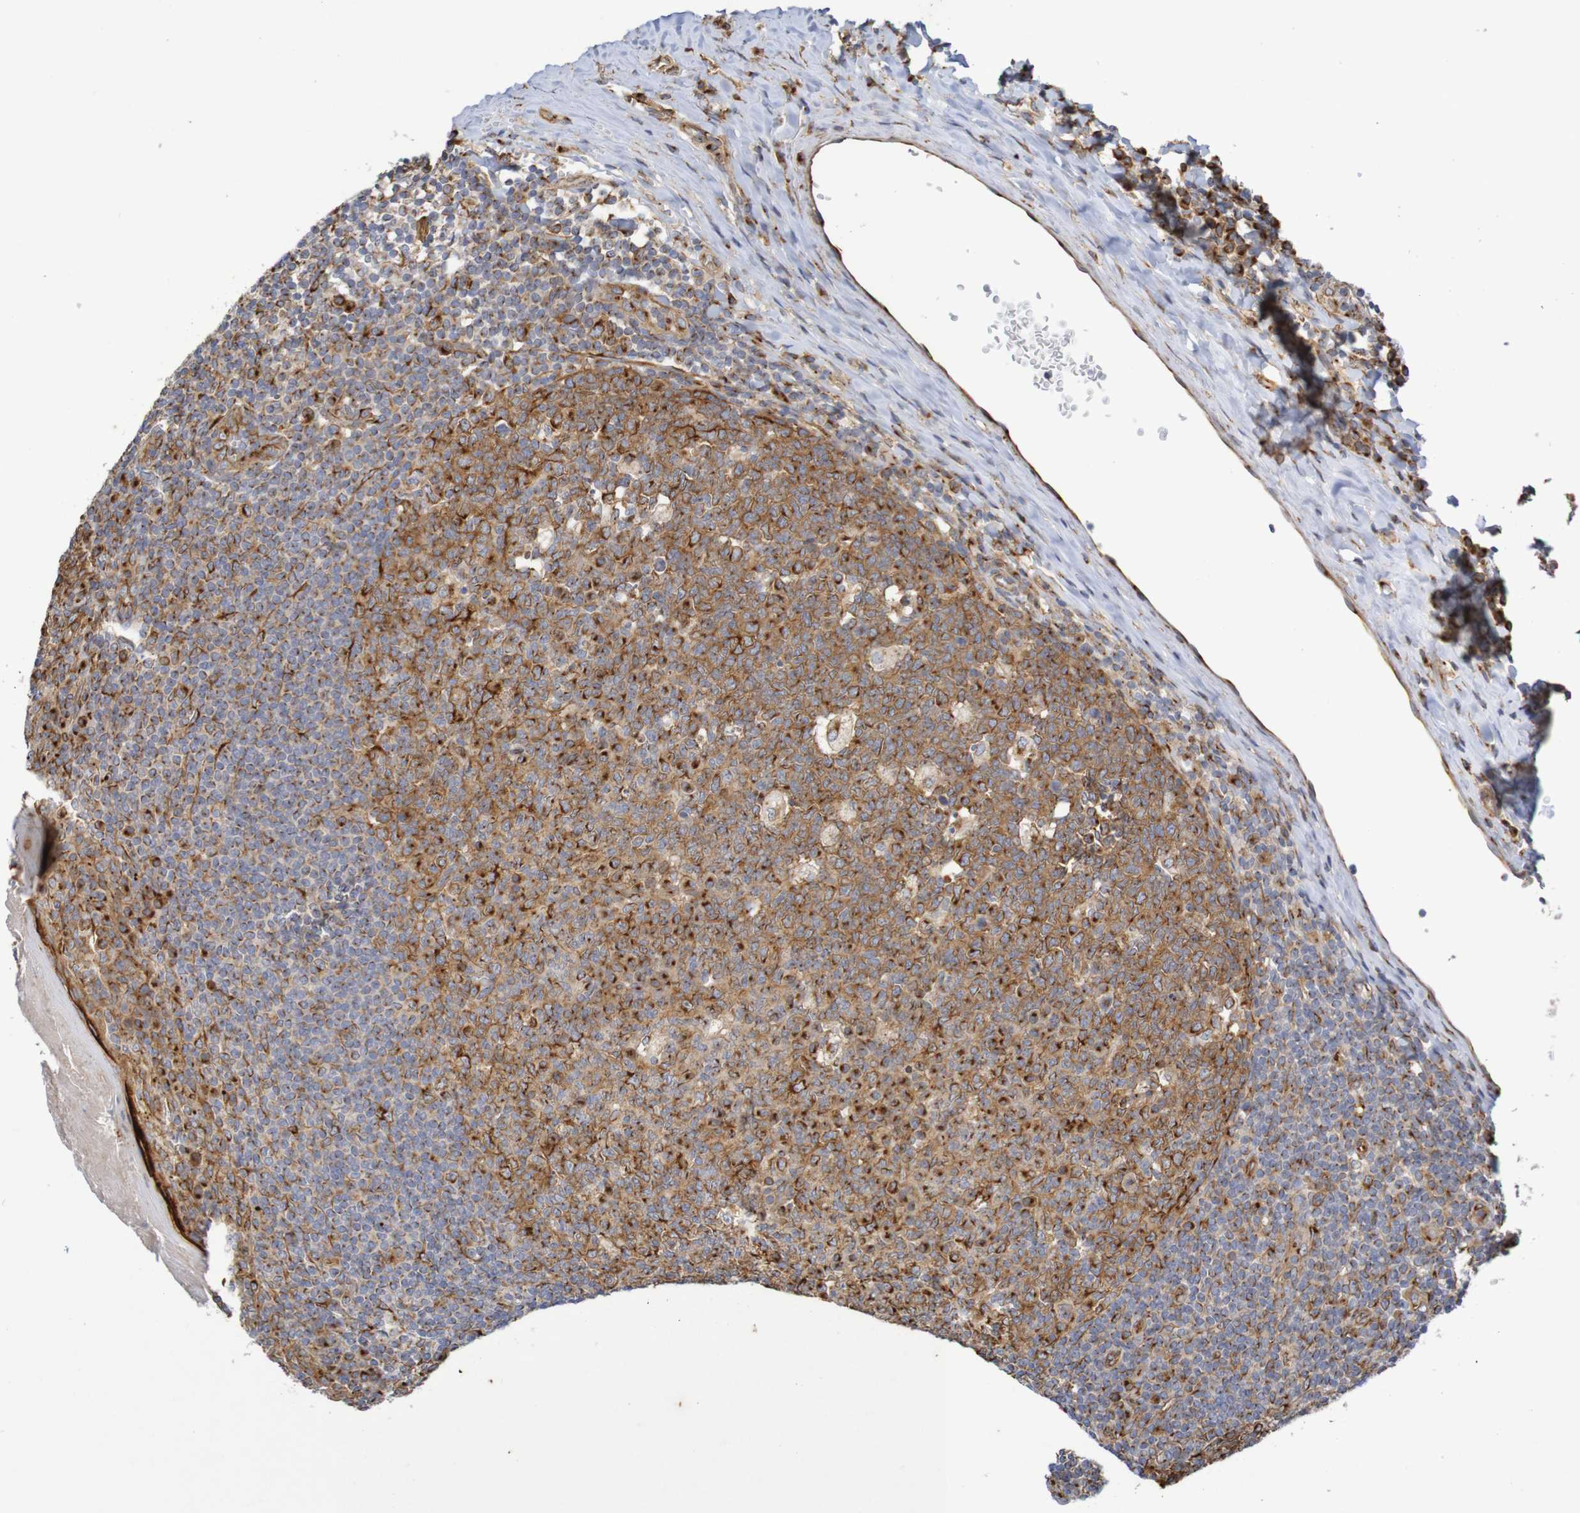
{"staining": {"intensity": "moderate", "quantity": ">75%", "location": "cytoplasmic/membranous"}, "tissue": "tonsil", "cell_type": "Germinal center cells", "image_type": "normal", "snomed": [{"axis": "morphology", "description": "Normal tissue, NOS"}, {"axis": "topography", "description": "Tonsil"}], "caption": "Immunohistochemistry (IHC) of unremarkable human tonsil reveals medium levels of moderate cytoplasmic/membranous positivity in about >75% of germinal center cells.", "gene": "DCP2", "patient": {"sex": "male", "age": 31}}